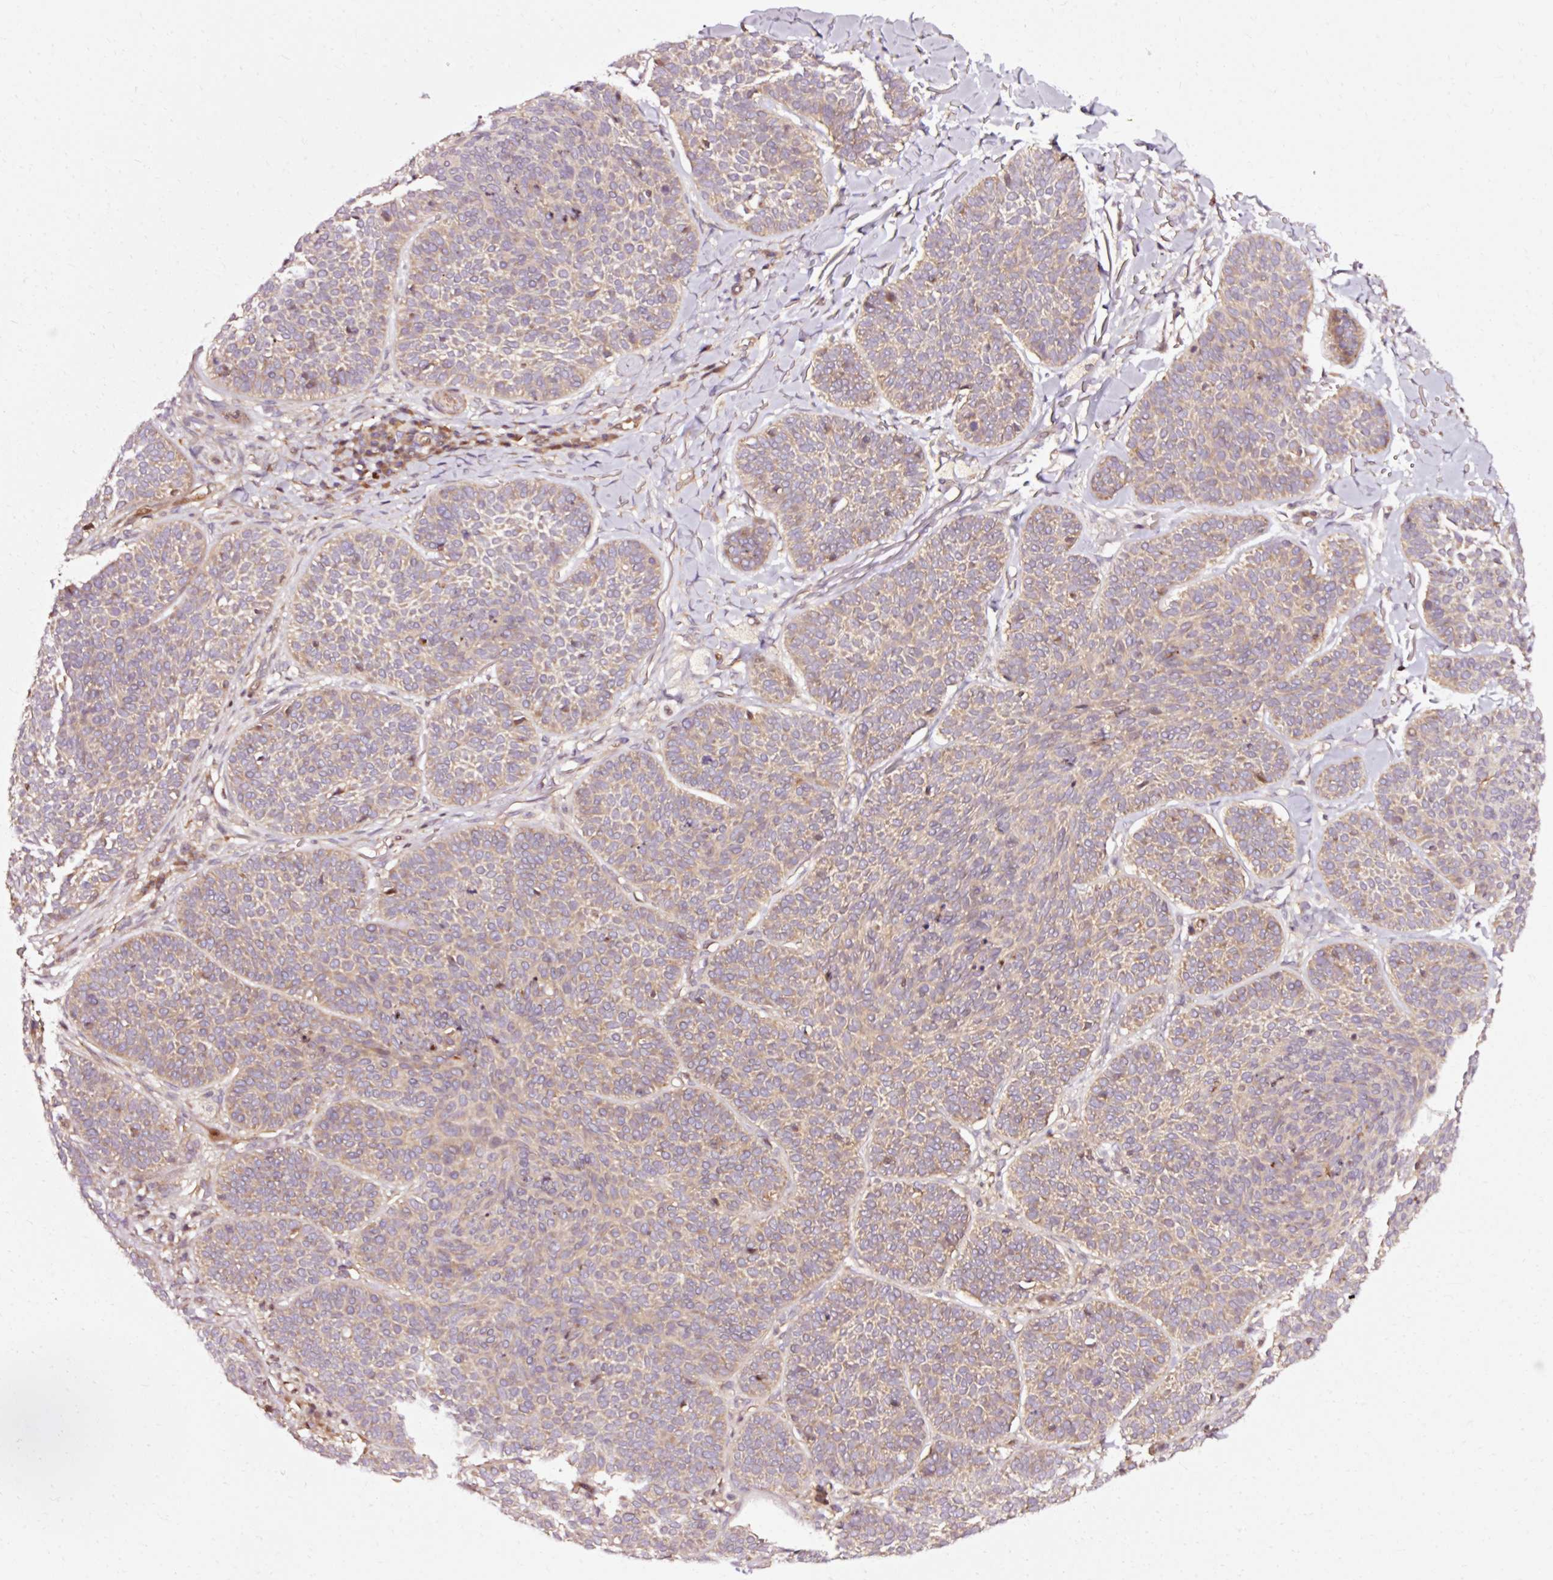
{"staining": {"intensity": "weak", "quantity": "25%-75%", "location": "cytoplasmic/membranous"}, "tissue": "skin cancer", "cell_type": "Tumor cells", "image_type": "cancer", "snomed": [{"axis": "morphology", "description": "Basal cell carcinoma"}, {"axis": "topography", "description": "Skin"}], "caption": "This micrograph displays immunohistochemistry staining of human skin cancer (basal cell carcinoma), with low weak cytoplasmic/membranous expression in about 25%-75% of tumor cells.", "gene": "NAPA", "patient": {"sex": "male", "age": 85}}